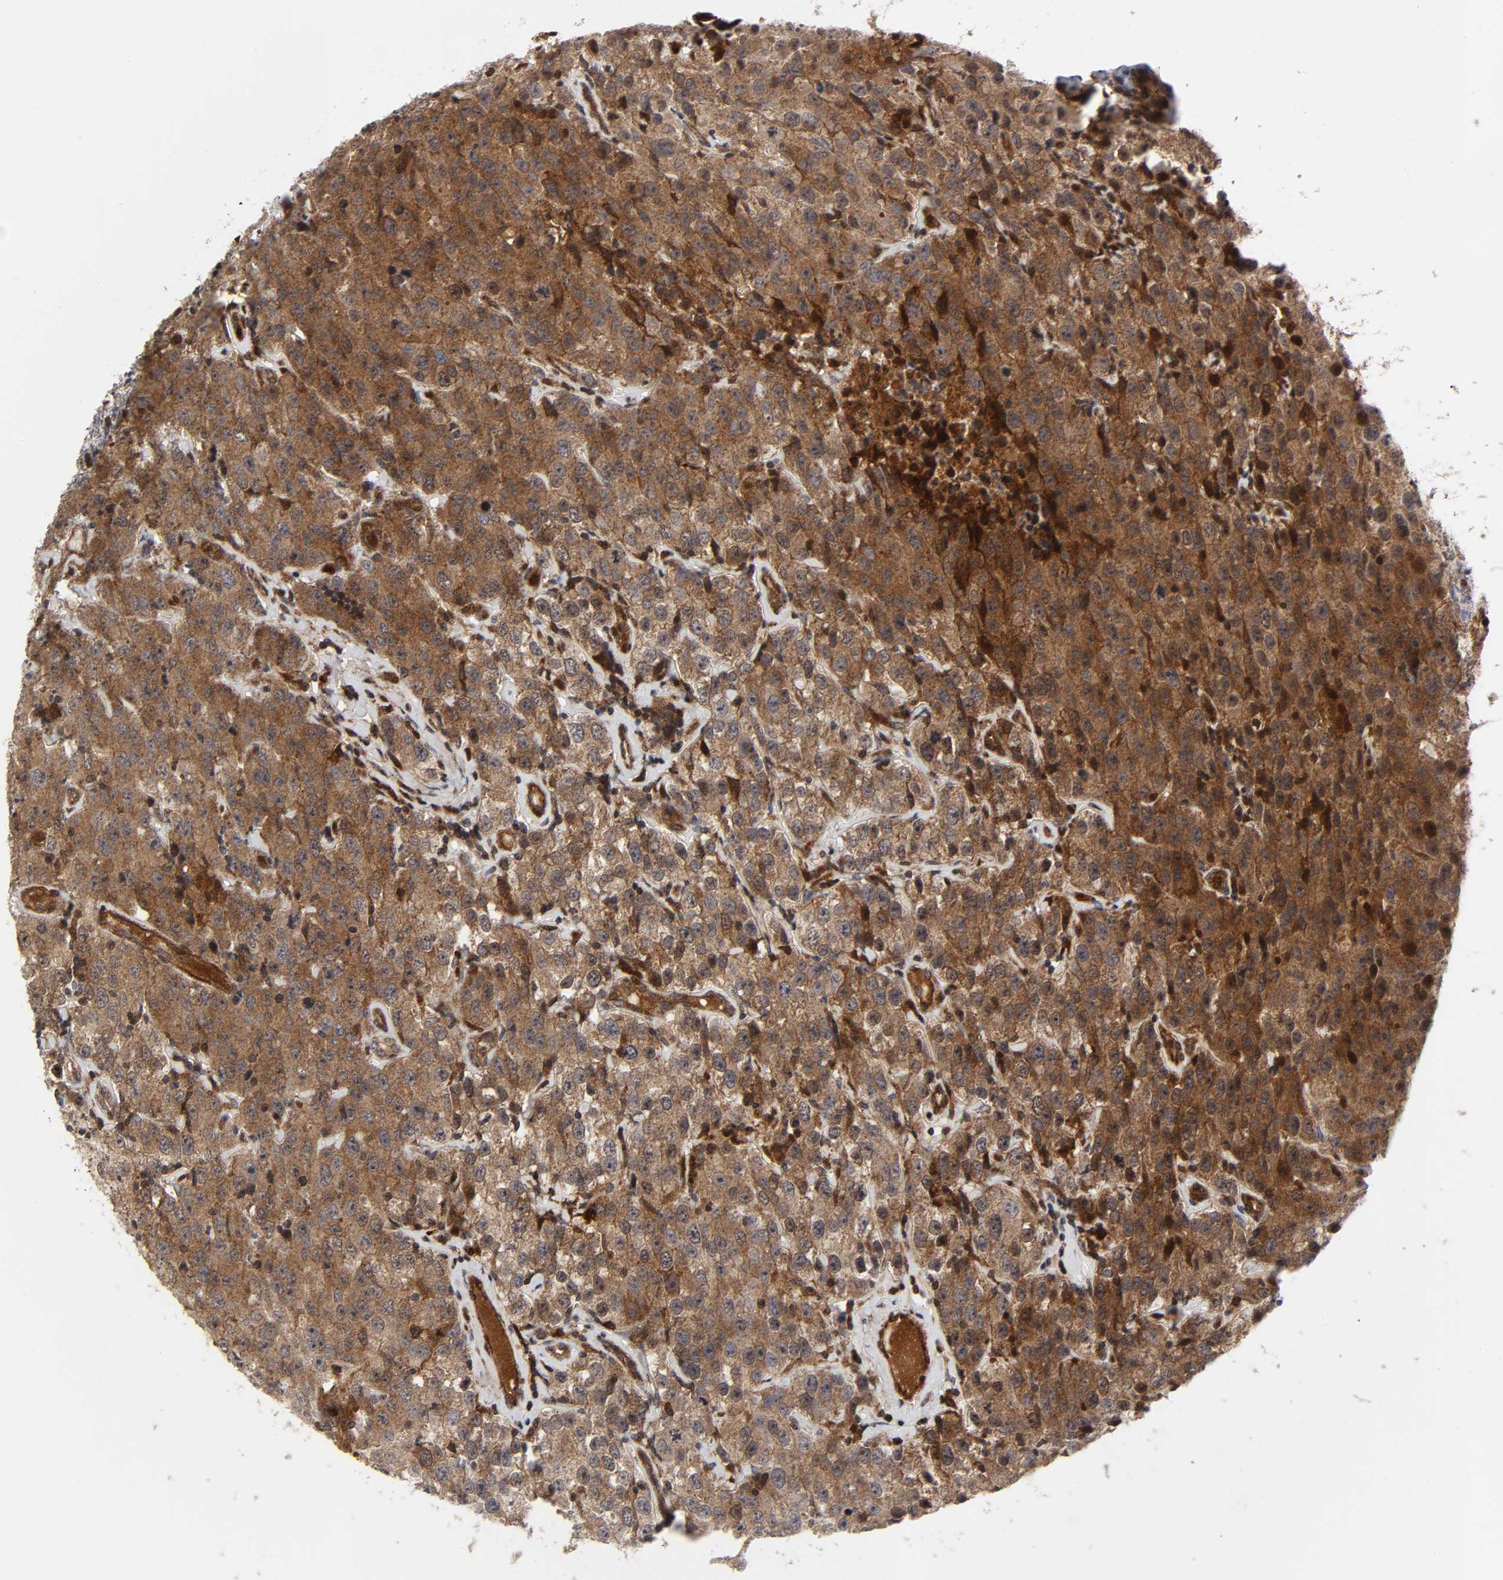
{"staining": {"intensity": "moderate", "quantity": "25%-75%", "location": "cytoplasmic/membranous"}, "tissue": "testis cancer", "cell_type": "Tumor cells", "image_type": "cancer", "snomed": [{"axis": "morphology", "description": "Seminoma, NOS"}, {"axis": "topography", "description": "Testis"}], "caption": "IHC image of neoplastic tissue: human seminoma (testis) stained using immunohistochemistry (IHC) displays medium levels of moderate protein expression localized specifically in the cytoplasmic/membranous of tumor cells, appearing as a cytoplasmic/membranous brown color.", "gene": "CASP9", "patient": {"sex": "male", "age": 52}}